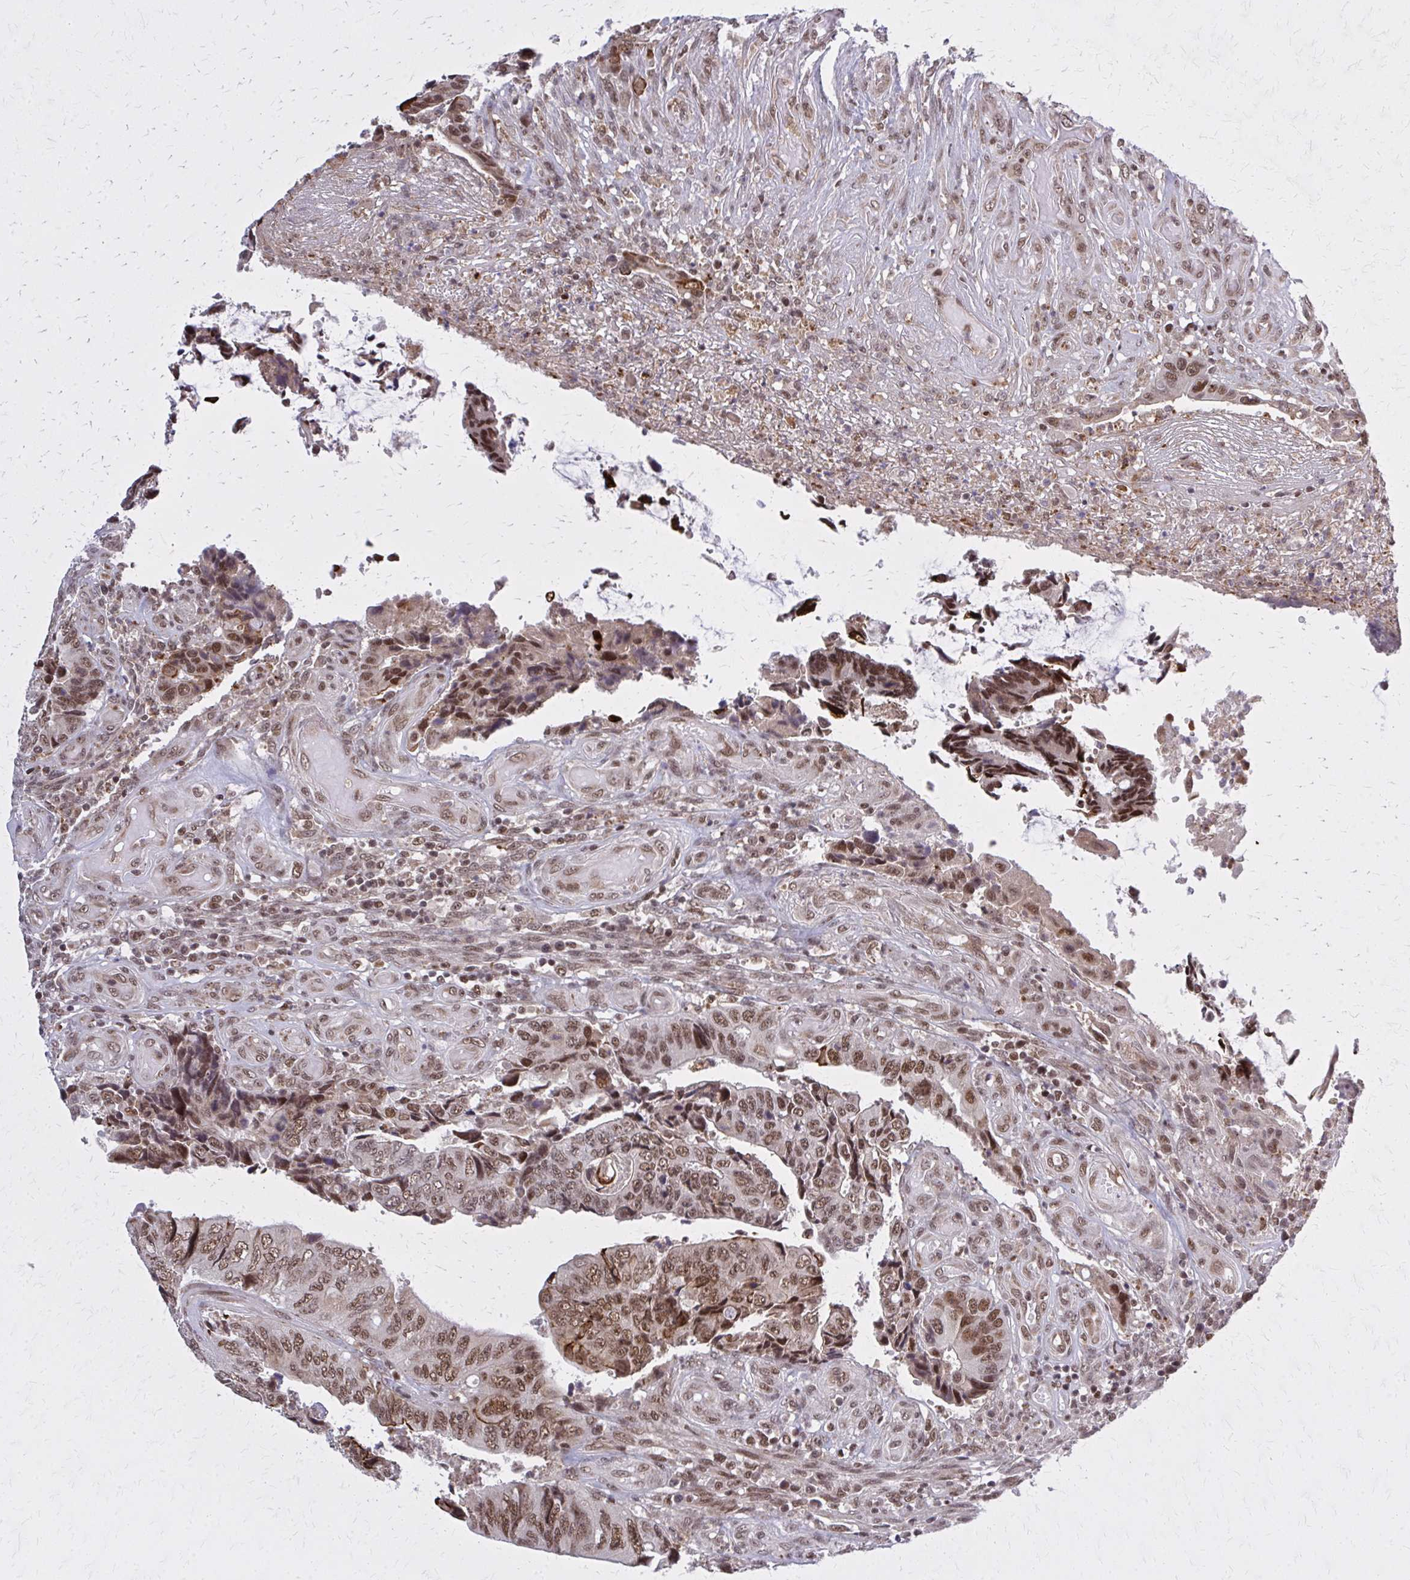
{"staining": {"intensity": "moderate", "quantity": ">75%", "location": "nuclear"}, "tissue": "colorectal cancer", "cell_type": "Tumor cells", "image_type": "cancer", "snomed": [{"axis": "morphology", "description": "Adenocarcinoma, NOS"}, {"axis": "topography", "description": "Colon"}], "caption": "Approximately >75% of tumor cells in human colorectal cancer (adenocarcinoma) show moderate nuclear protein positivity as visualized by brown immunohistochemical staining.", "gene": "HDAC3", "patient": {"sex": "male", "age": 87}}